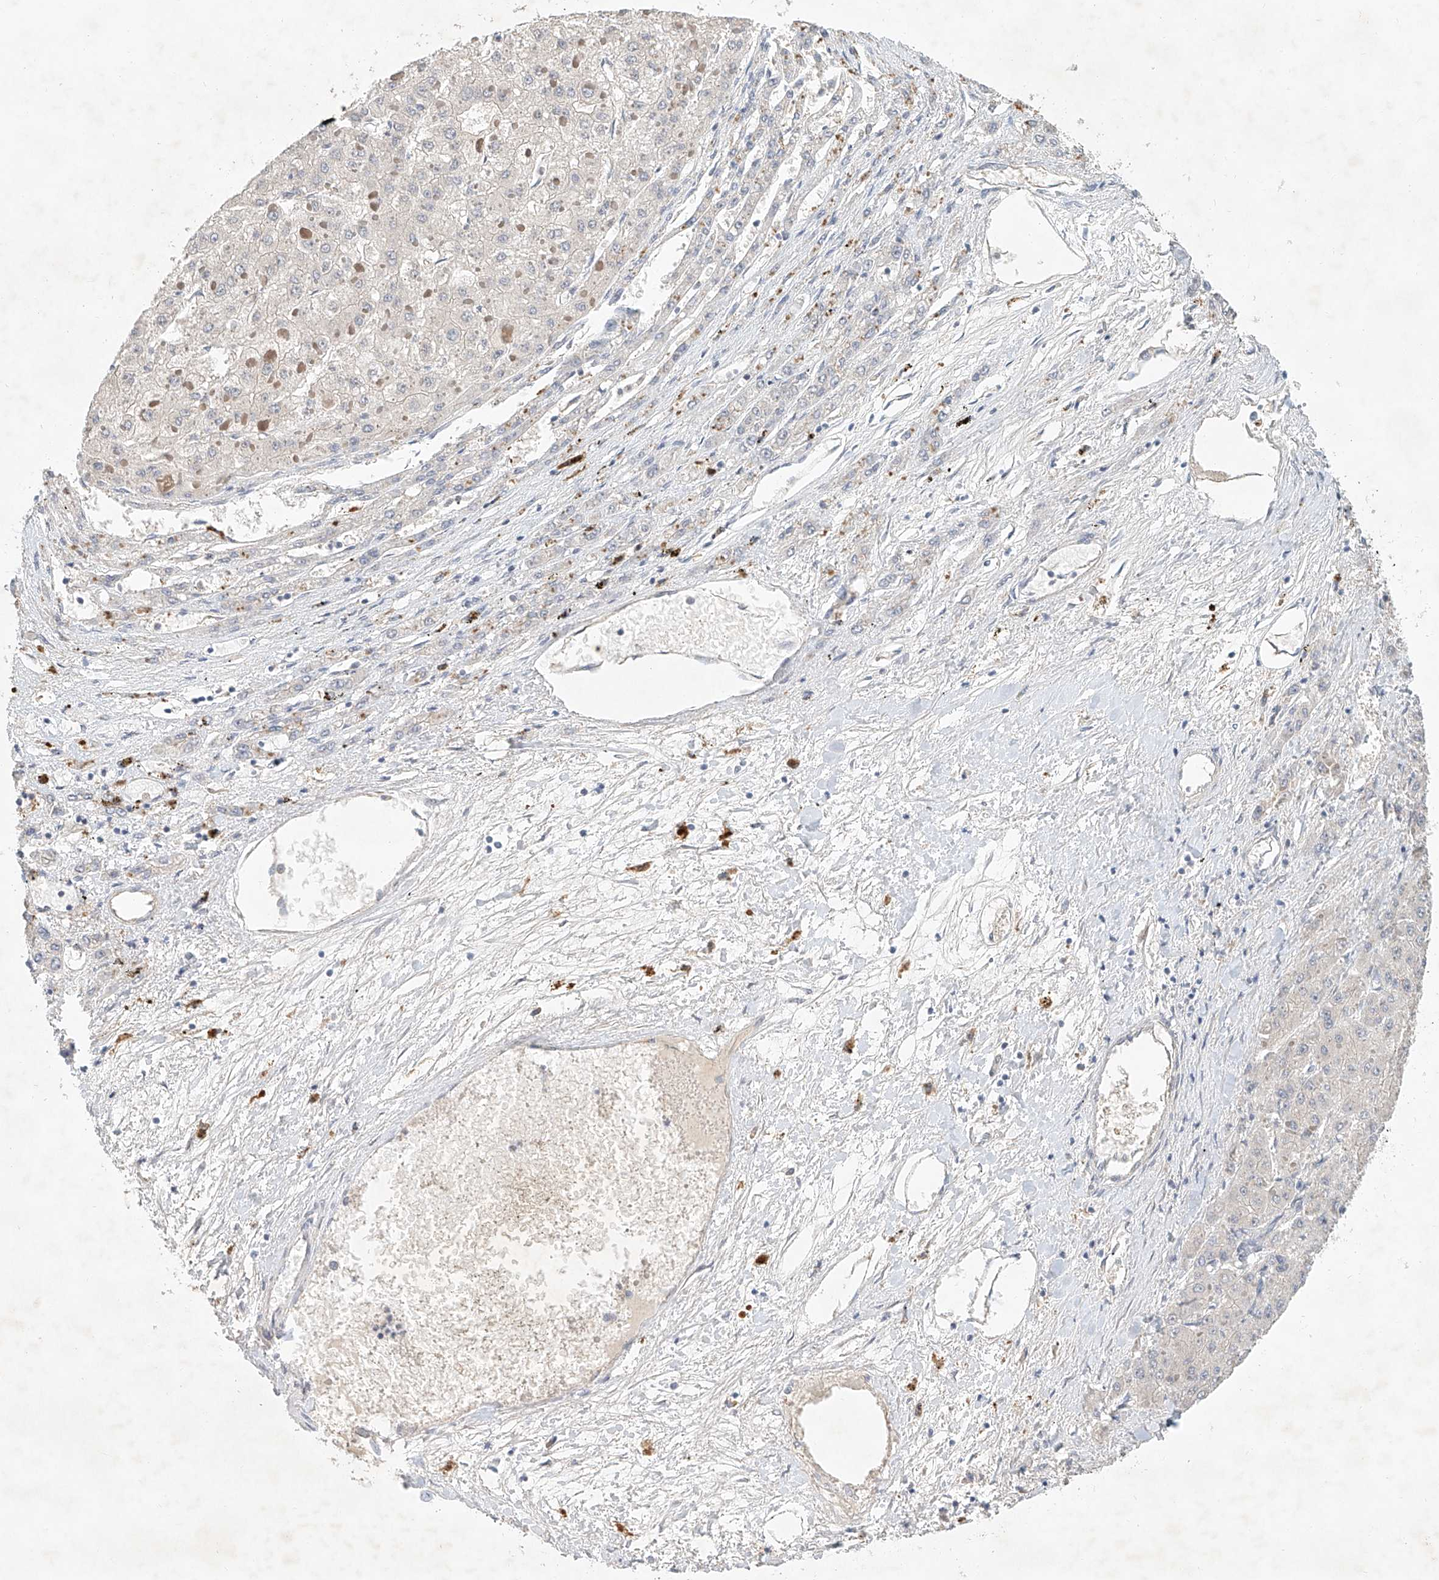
{"staining": {"intensity": "weak", "quantity": "<25%", "location": "cytoplasmic/membranous"}, "tissue": "liver cancer", "cell_type": "Tumor cells", "image_type": "cancer", "snomed": [{"axis": "morphology", "description": "Carcinoma, Hepatocellular, NOS"}, {"axis": "topography", "description": "Liver"}], "caption": "IHC of liver cancer (hepatocellular carcinoma) exhibits no staining in tumor cells.", "gene": "CARMIL1", "patient": {"sex": "female", "age": 73}}